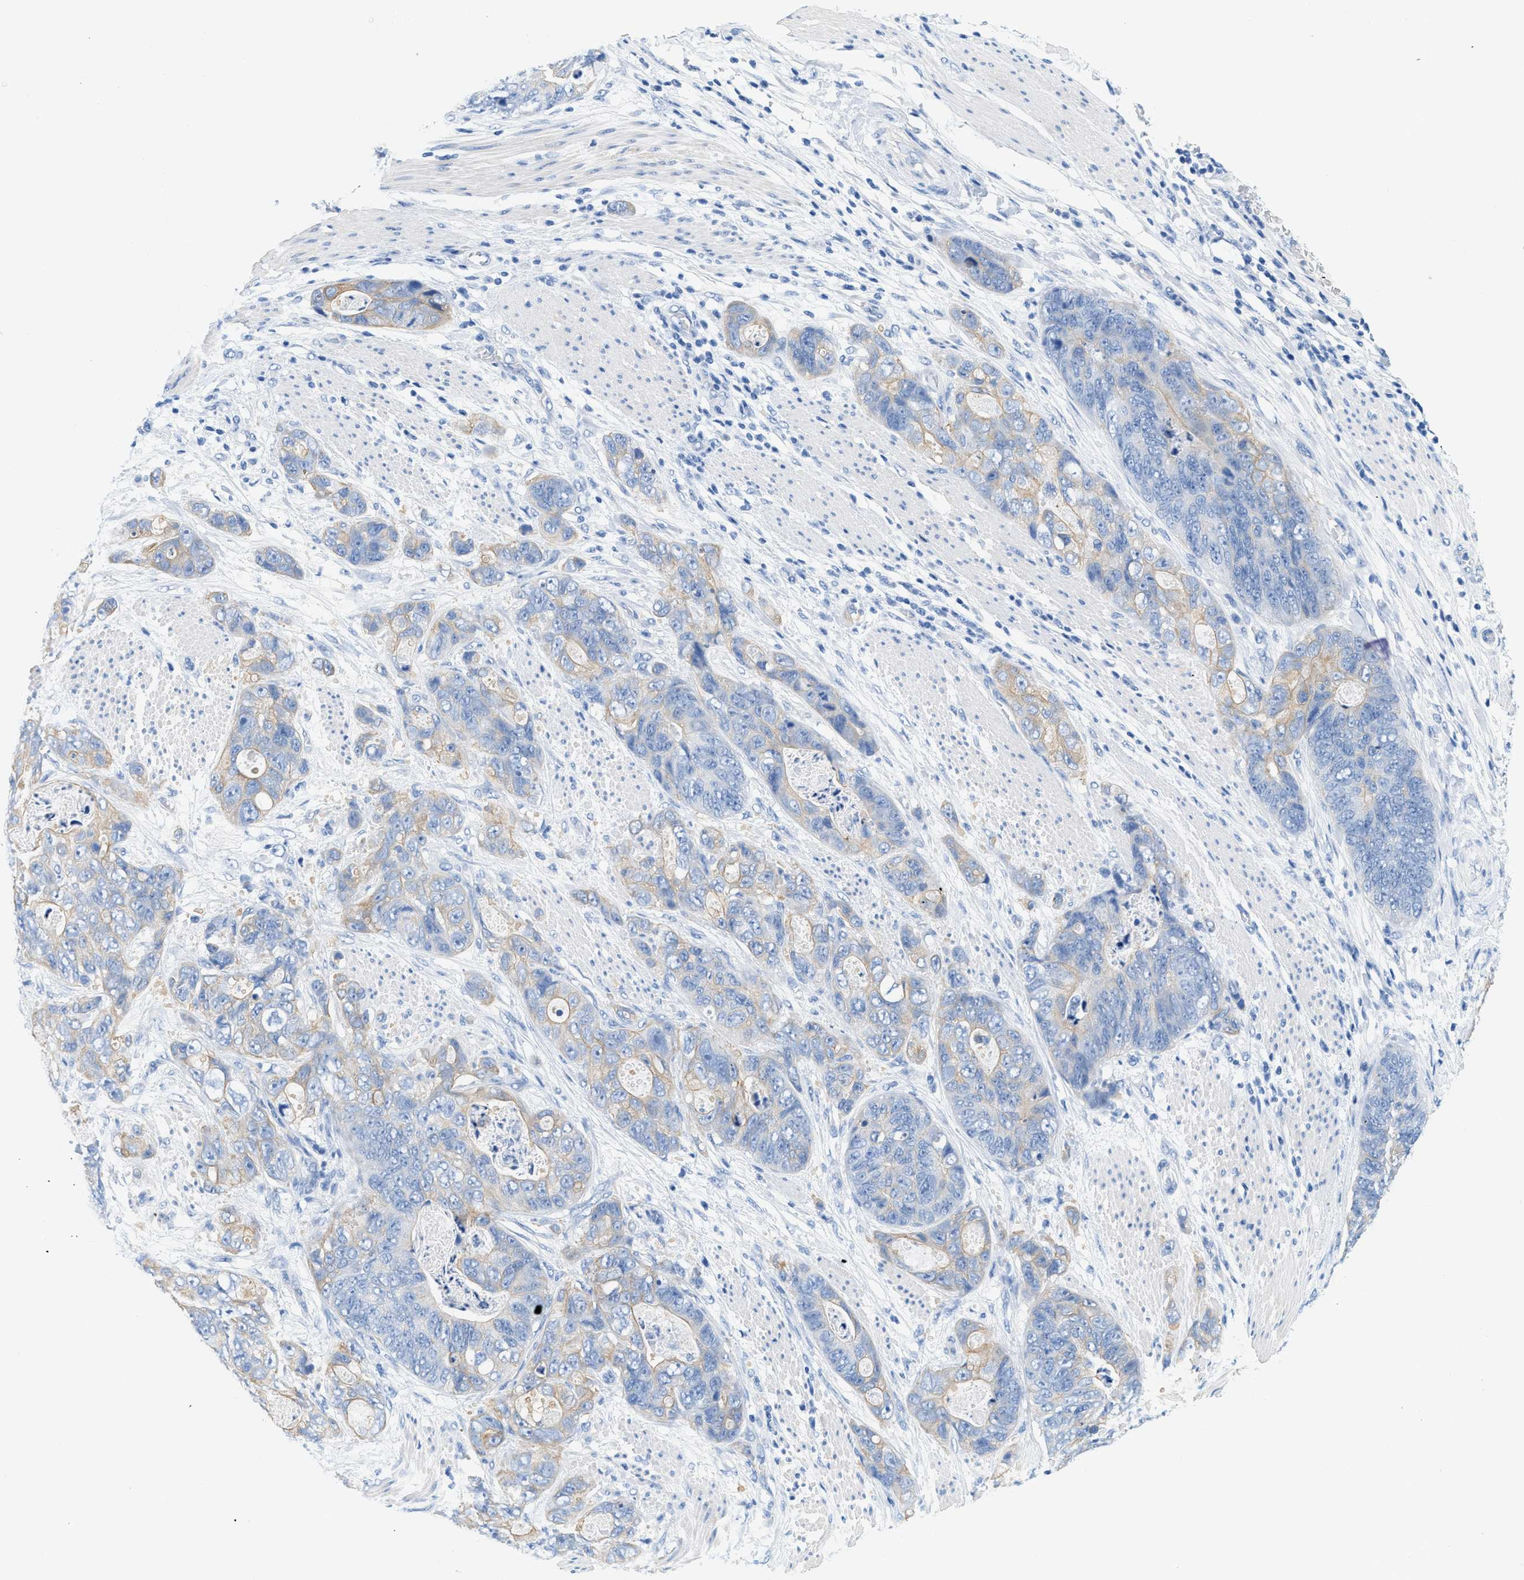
{"staining": {"intensity": "weak", "quantity": "25%-75%", "location": "cytoplasmic/membranous"}, "tissue": "stomach cancer", "cell_type": "Tumor cells", "image_type": "cancer", "snomed": [{"axis": "morphology", "description": "Adenocarcinoma, NOS"}, {"axis": "topography", "description": "Stomach"}], "caption": "Immunohistochemical staining of stomach adenocarcinoma shows low levels of weak cytoplasmic/membranous staining in approximately 25%-75% of tumor cells. (Stains: DAB in brown, nuclei in blue, Microscopy: brightfield microscopy at high magnification).", "gene": "BPGM", "patient": {"sex": "female", "age": 89}}